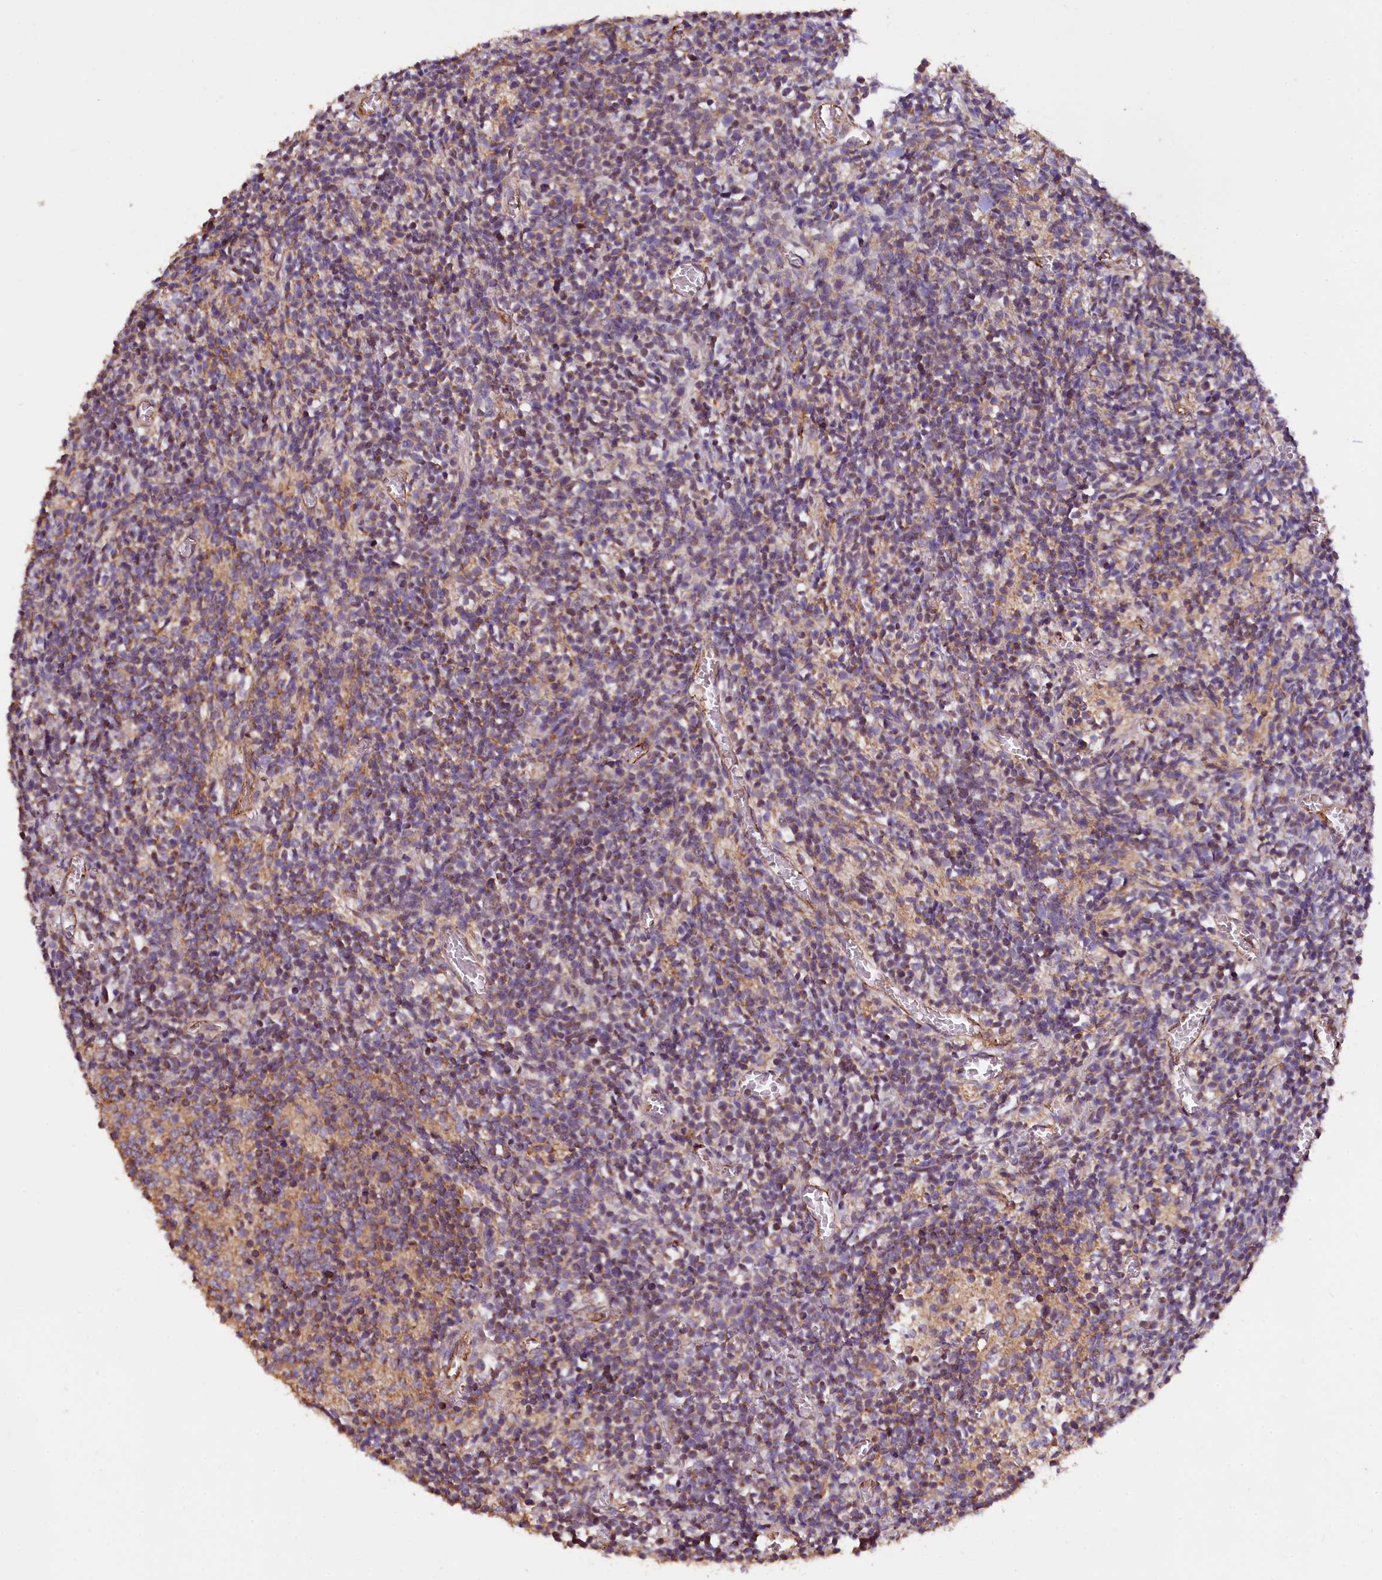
{"staining": {"intensity": "moderate", "quantity": "25%-75%", "location": "cytoplasmic/membranous"}, "tissue": "glioma", "cell_type": "Tumor cells", "image_type": "cancer", "snomed": [{"axis": "morphology", "description": "Glioma, malignant, Low grade"}, {"axis": "topography", "description": "Brain"}], "caption": "Immunohistochemical staining of glioma shows medium levels of moderate cytoplasmic/membranous expression in approximately 25%-75% of tumor cells.", "gene": "RASSF1", "patient": {"sex": "female", "age": 1}}